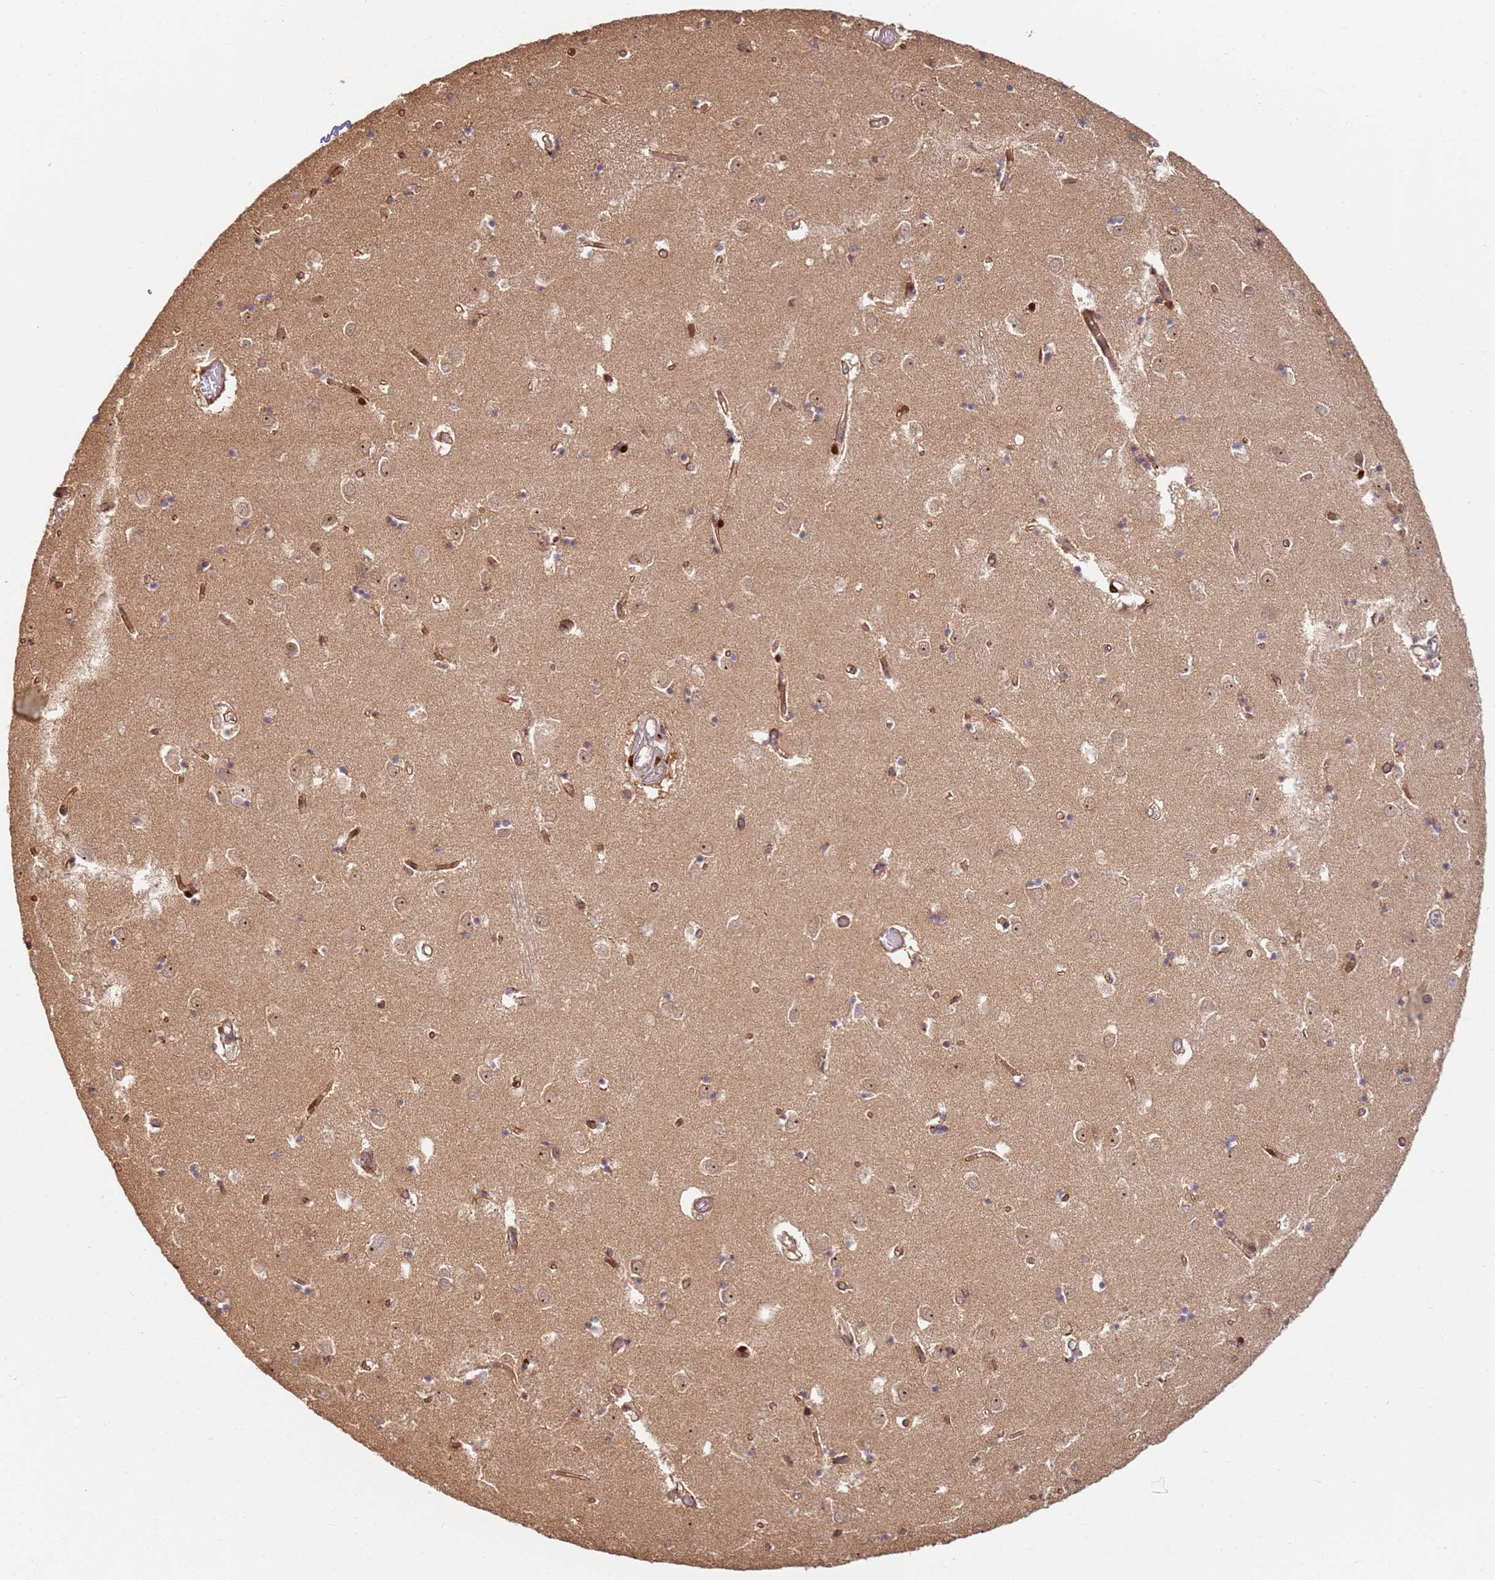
{"staining": {"intensity": "moderate", "quantity": "<25%", "location": "cytoplasmic/membranous,nuclear"}, "tissue": "caudate", "cell_type": "Glial cells", "image_type": "normal", "snomed": [{"axis": "morphology", "description": "Normal tissue, NOS"}, {"axis": "topography", "description": "Lateral ventricle wall"}], "caption": "Caudate stained with DAB immunohistochemistry (IHC) demonstrates low levels of moderate cytoplasmic/membranous,nuclear staining in about <25% of glial cells.", "gene": "TMEM233", "patient": {"sex": "male", "age": 70}}